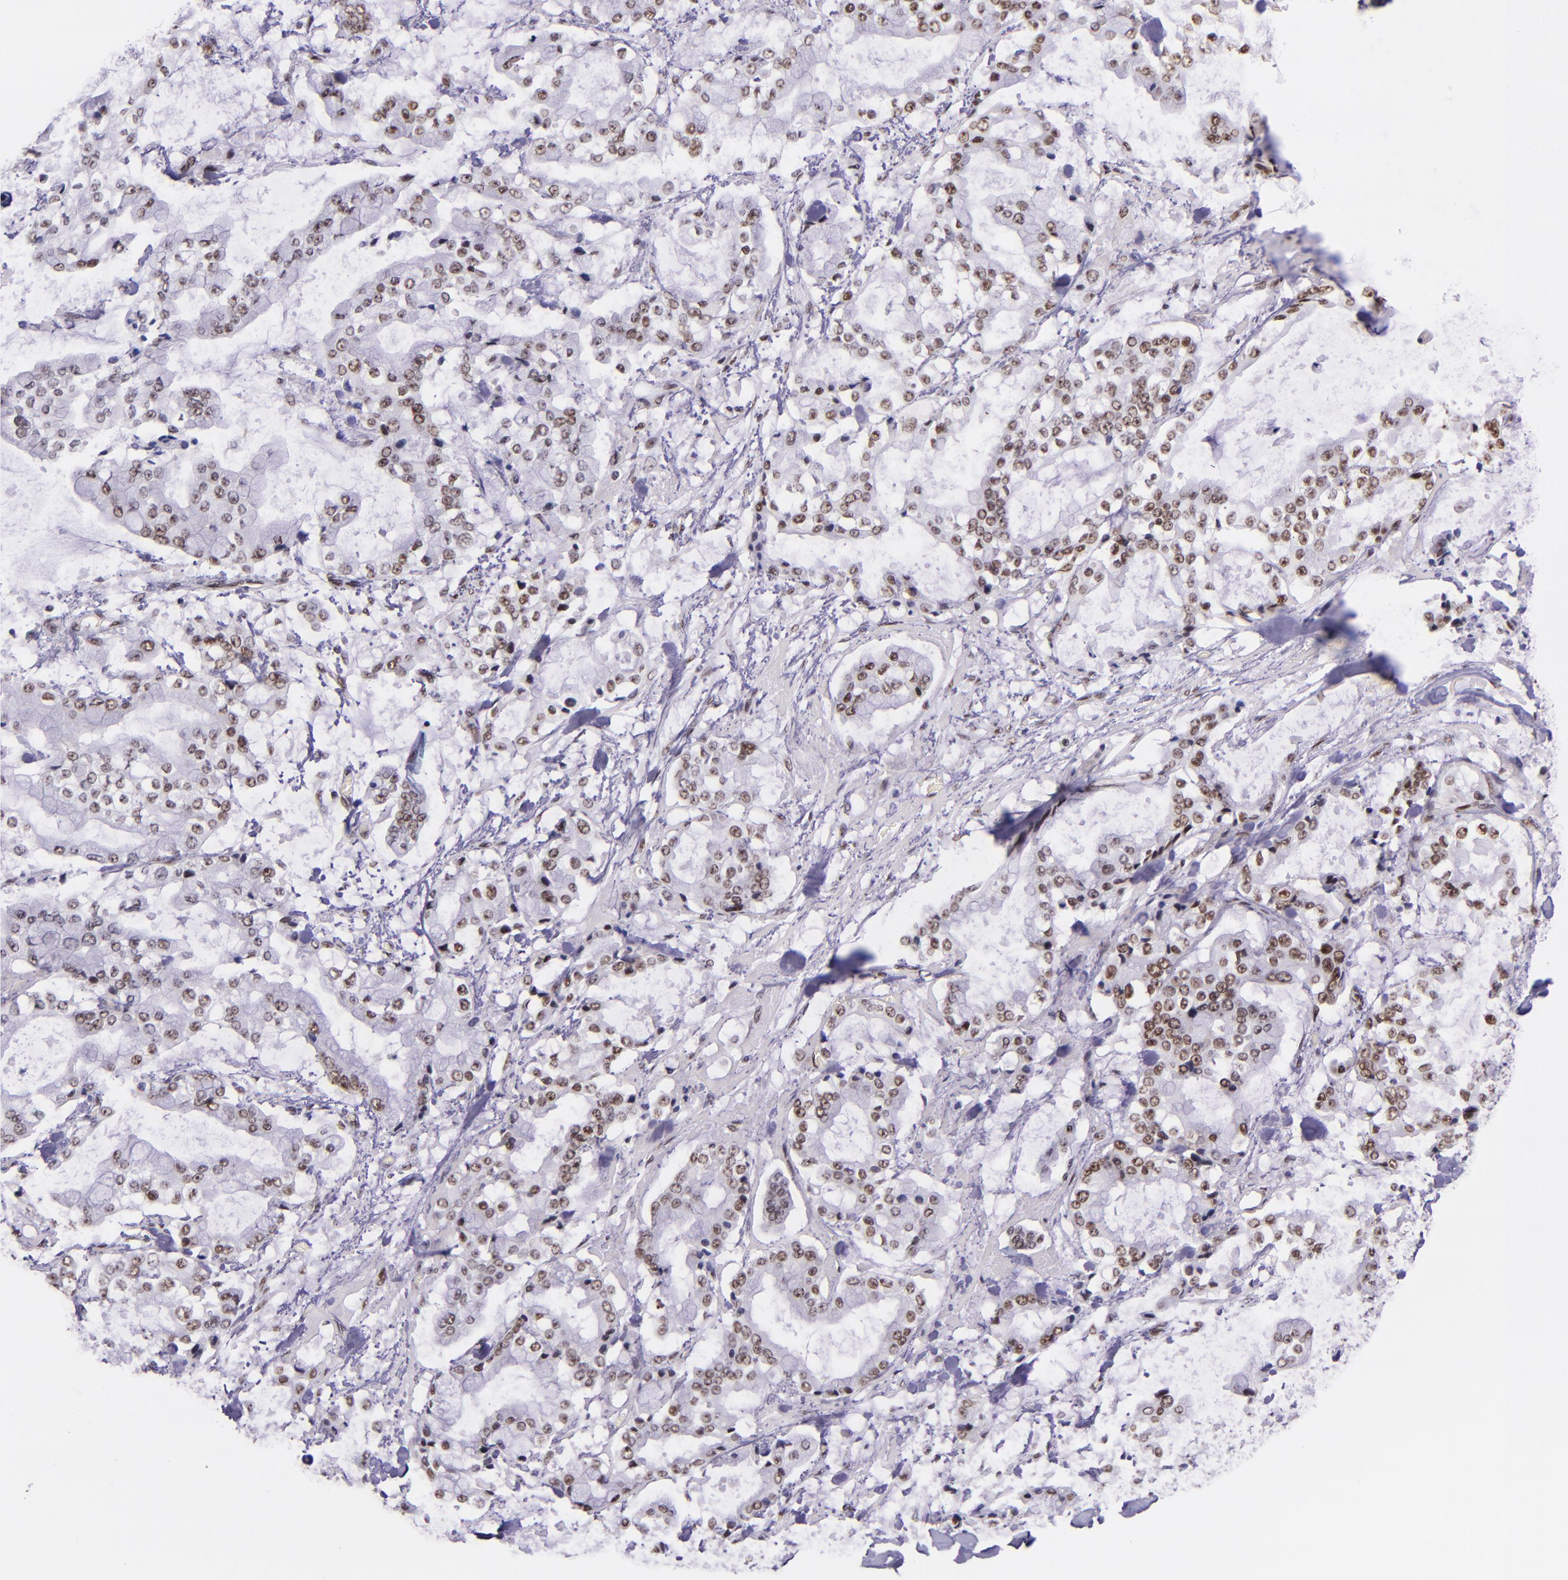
{"staining": {"intensity": "weak", "quantity": "25%-75%", "location": "nuclear"}, "tissue": "stomach cancer", "cell_type": "Tumor cells", "image_type": "cancer", "snomed": [{"axis": "morphology", "description": "Normal tissue, NOS"}, {"axis": "morphology", "description": "Adenocarcinoma, NOS"}, {"axis": "topography", "description": "Stomach, upper"}, {"axis": "topography", "description": "Stomach"}], "caption": "Immunohistochemistry (IHC) of adenocarcinoma (stomach) reveals low levels of weak nuclear staining in about 25%-75% of tumor cells. Nuclei are stained in blue.", "gene": "GPKOW", "patient": {"sex": "male", "age": 76}}